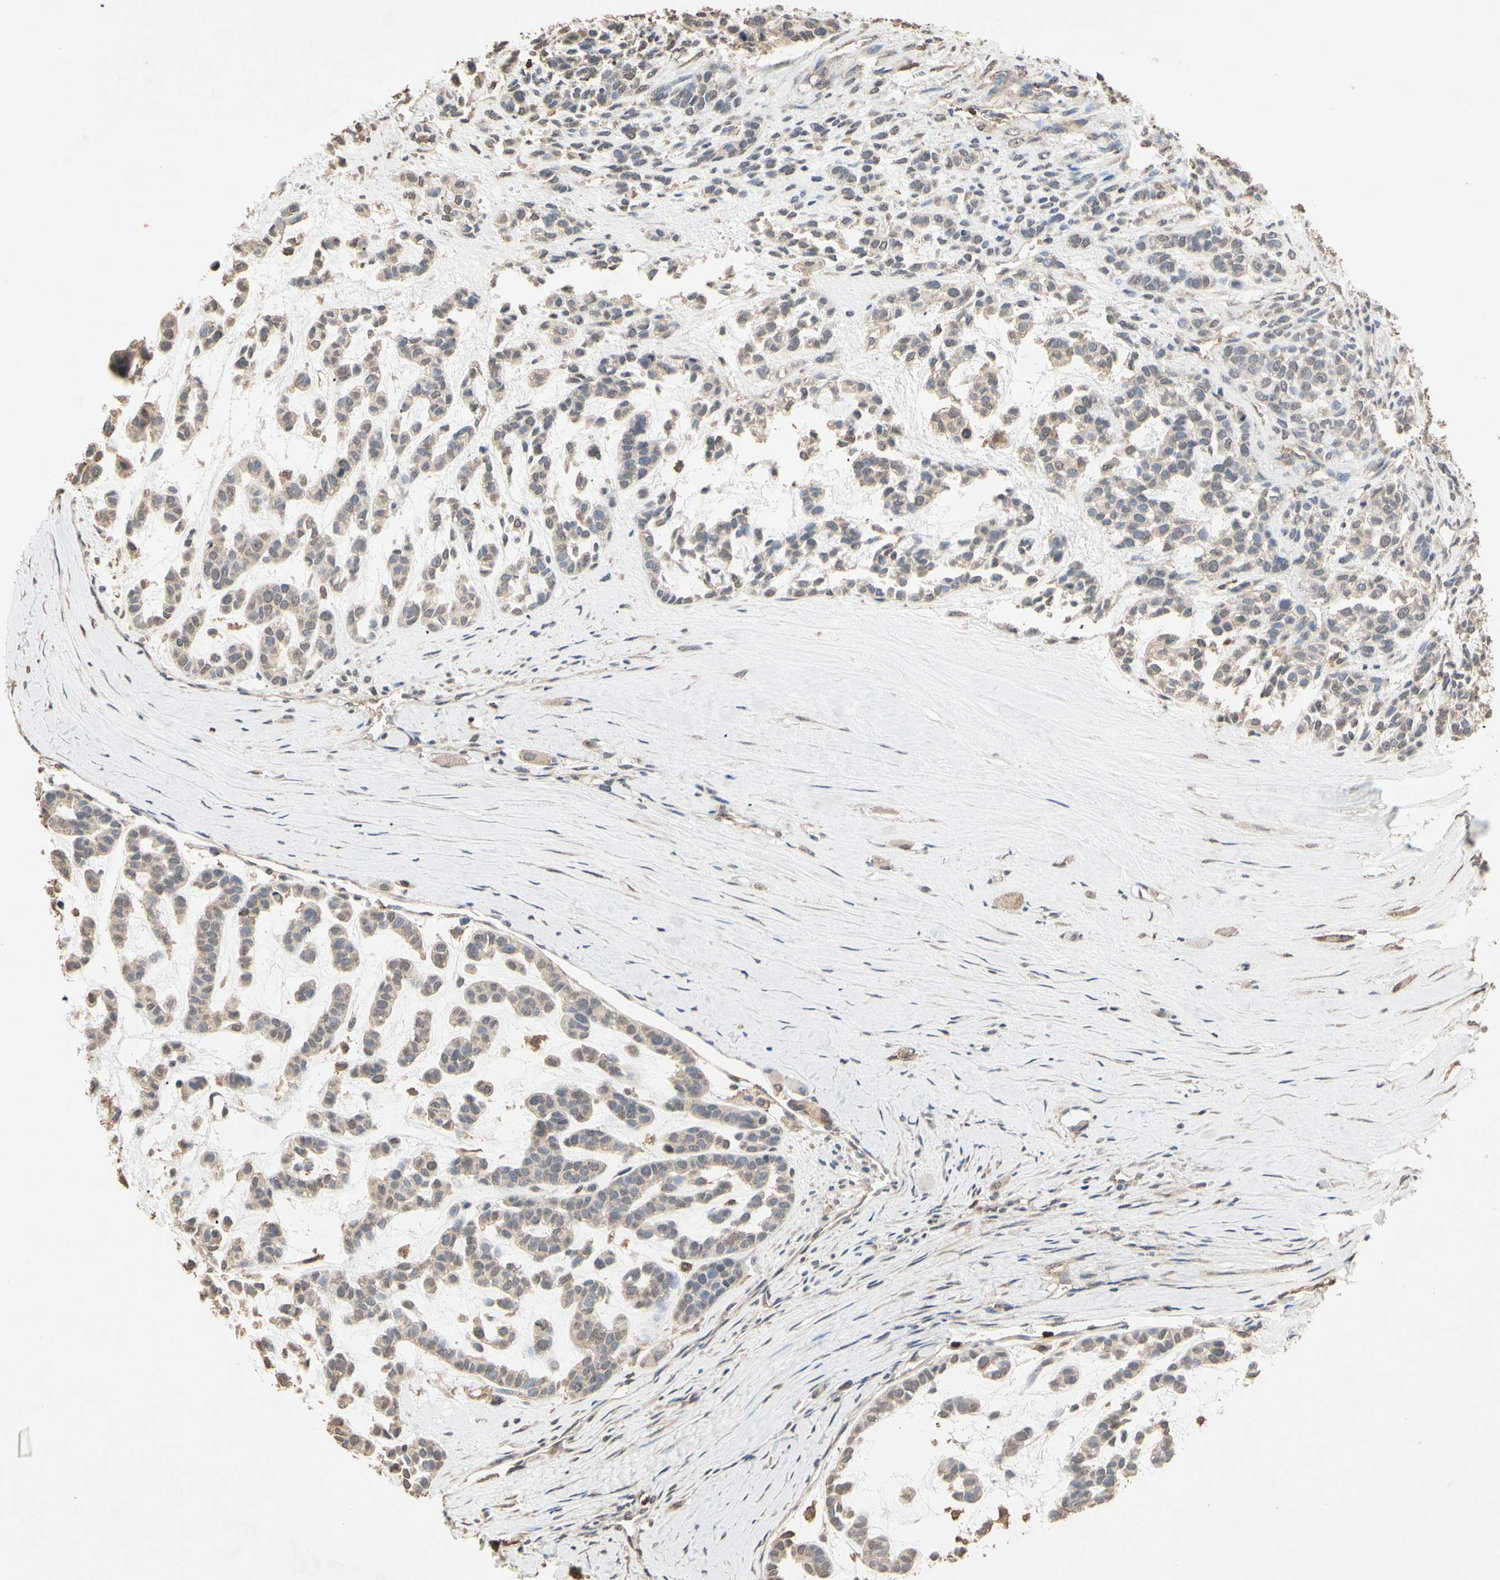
{"staining": {"intensity": "weak", "quantity": "25%-75%", "location": "cytoplasmic/membranous"}, "tissue": "head and neck cancer", "cell_type": "Tumor cells", "image_type": "cancer", "snomed": [{"axis": "morphology", "description": "Adenocarcinoma, NOS"}, {"axis": "morphology", "description": "Adenoma, NOS"}, {"axis": "topography", "description": "Head-Neck"}], "caption": "Human adenoma (head and neck) stained for a protein (brown) shows weak cytoplasmic/membranous positive expression in approximately 25%-75% of tumor cells.", "gene": "MAP3K10", "patient": {"sex": "female", "age": 55}}